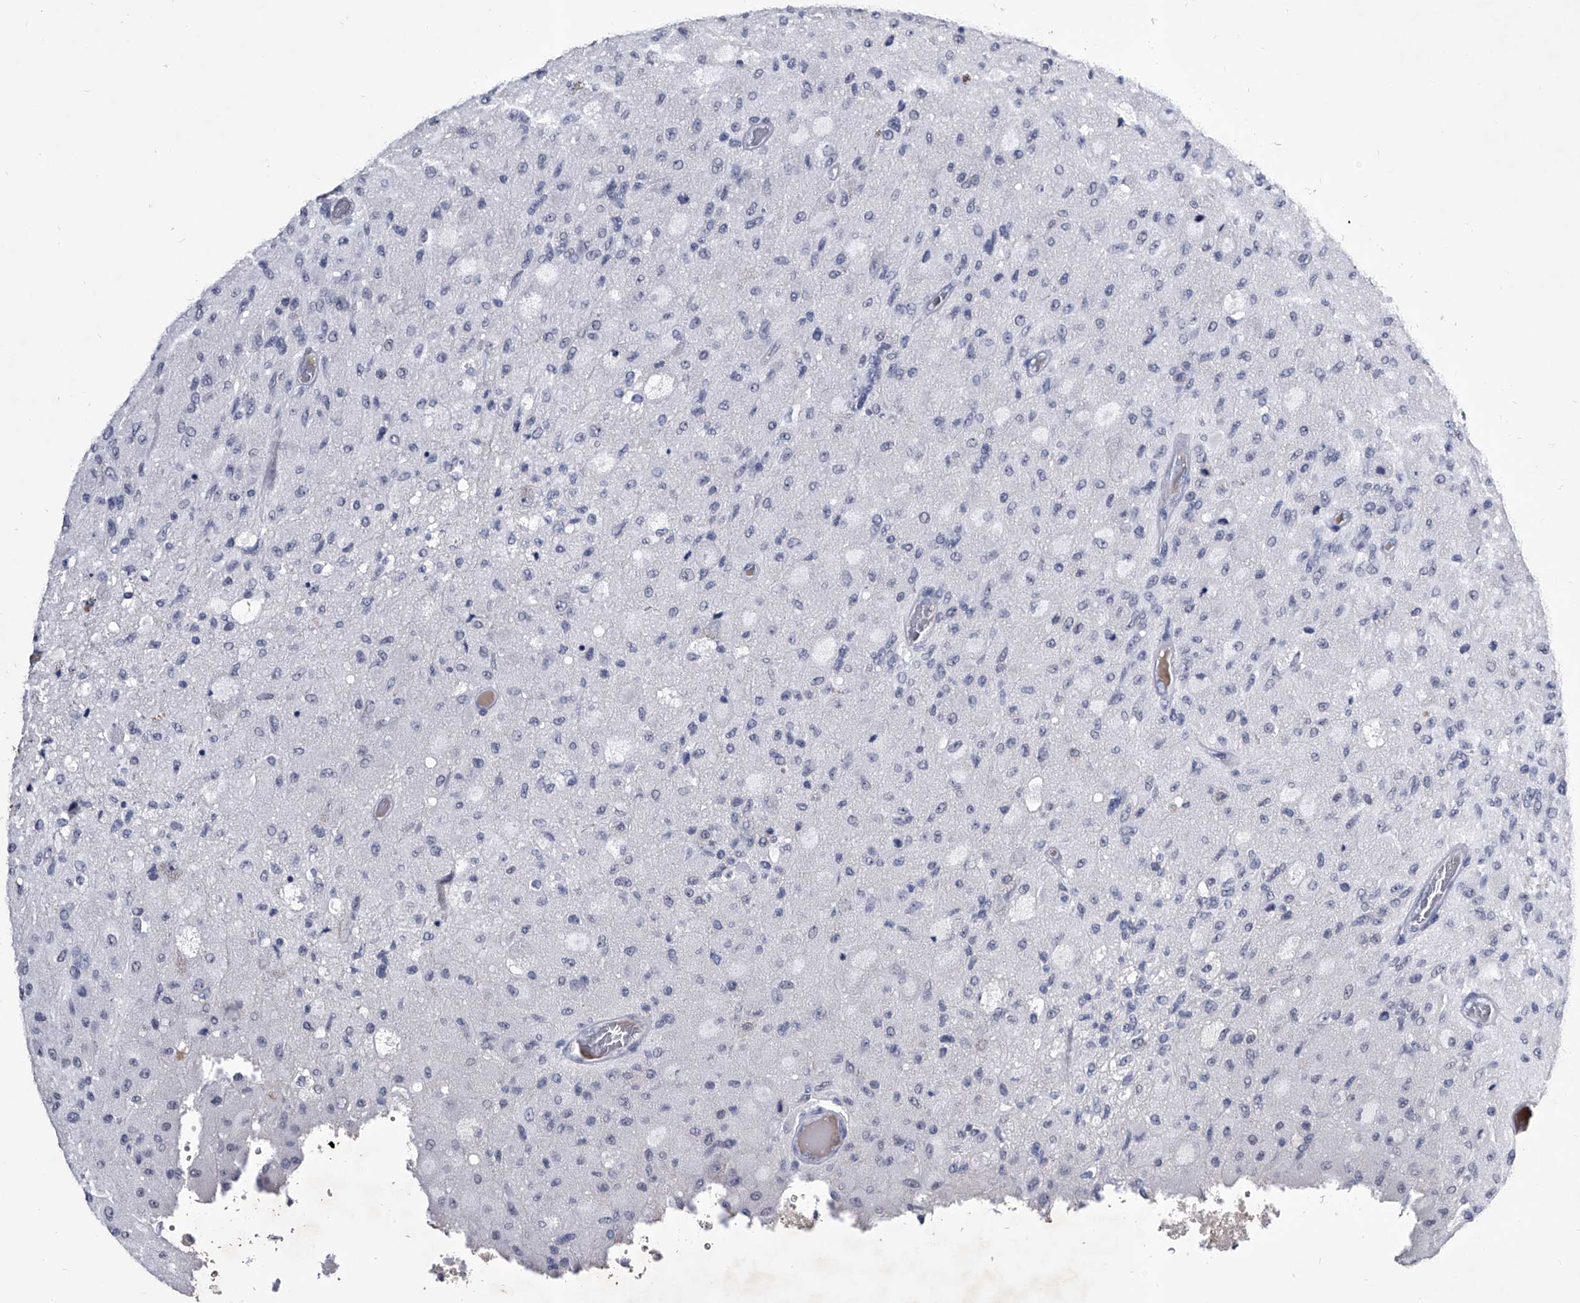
{"staining": {"intensity": "negative", "quantity": "none", "location": "none"}, "tissue": "glioma", "cell_type": "Tumor cells", "image_type": "cancer", "snomed": [{"axis": "morphology", "description": "Normal tissue, NOS"}, {"axis": "morphology", "description": "Glioma, malignant, High grade"}, {"axis": "topography", "description": "Cerebral cortex"}], "caption": "DAB immunohistochemical staining of malignant high-grade glioma exhibits no significant staining in tumor cells. Nuclei are stained in blue.", "gene": "CRISP2", "patient": {"sex": "male", "age": 77}}